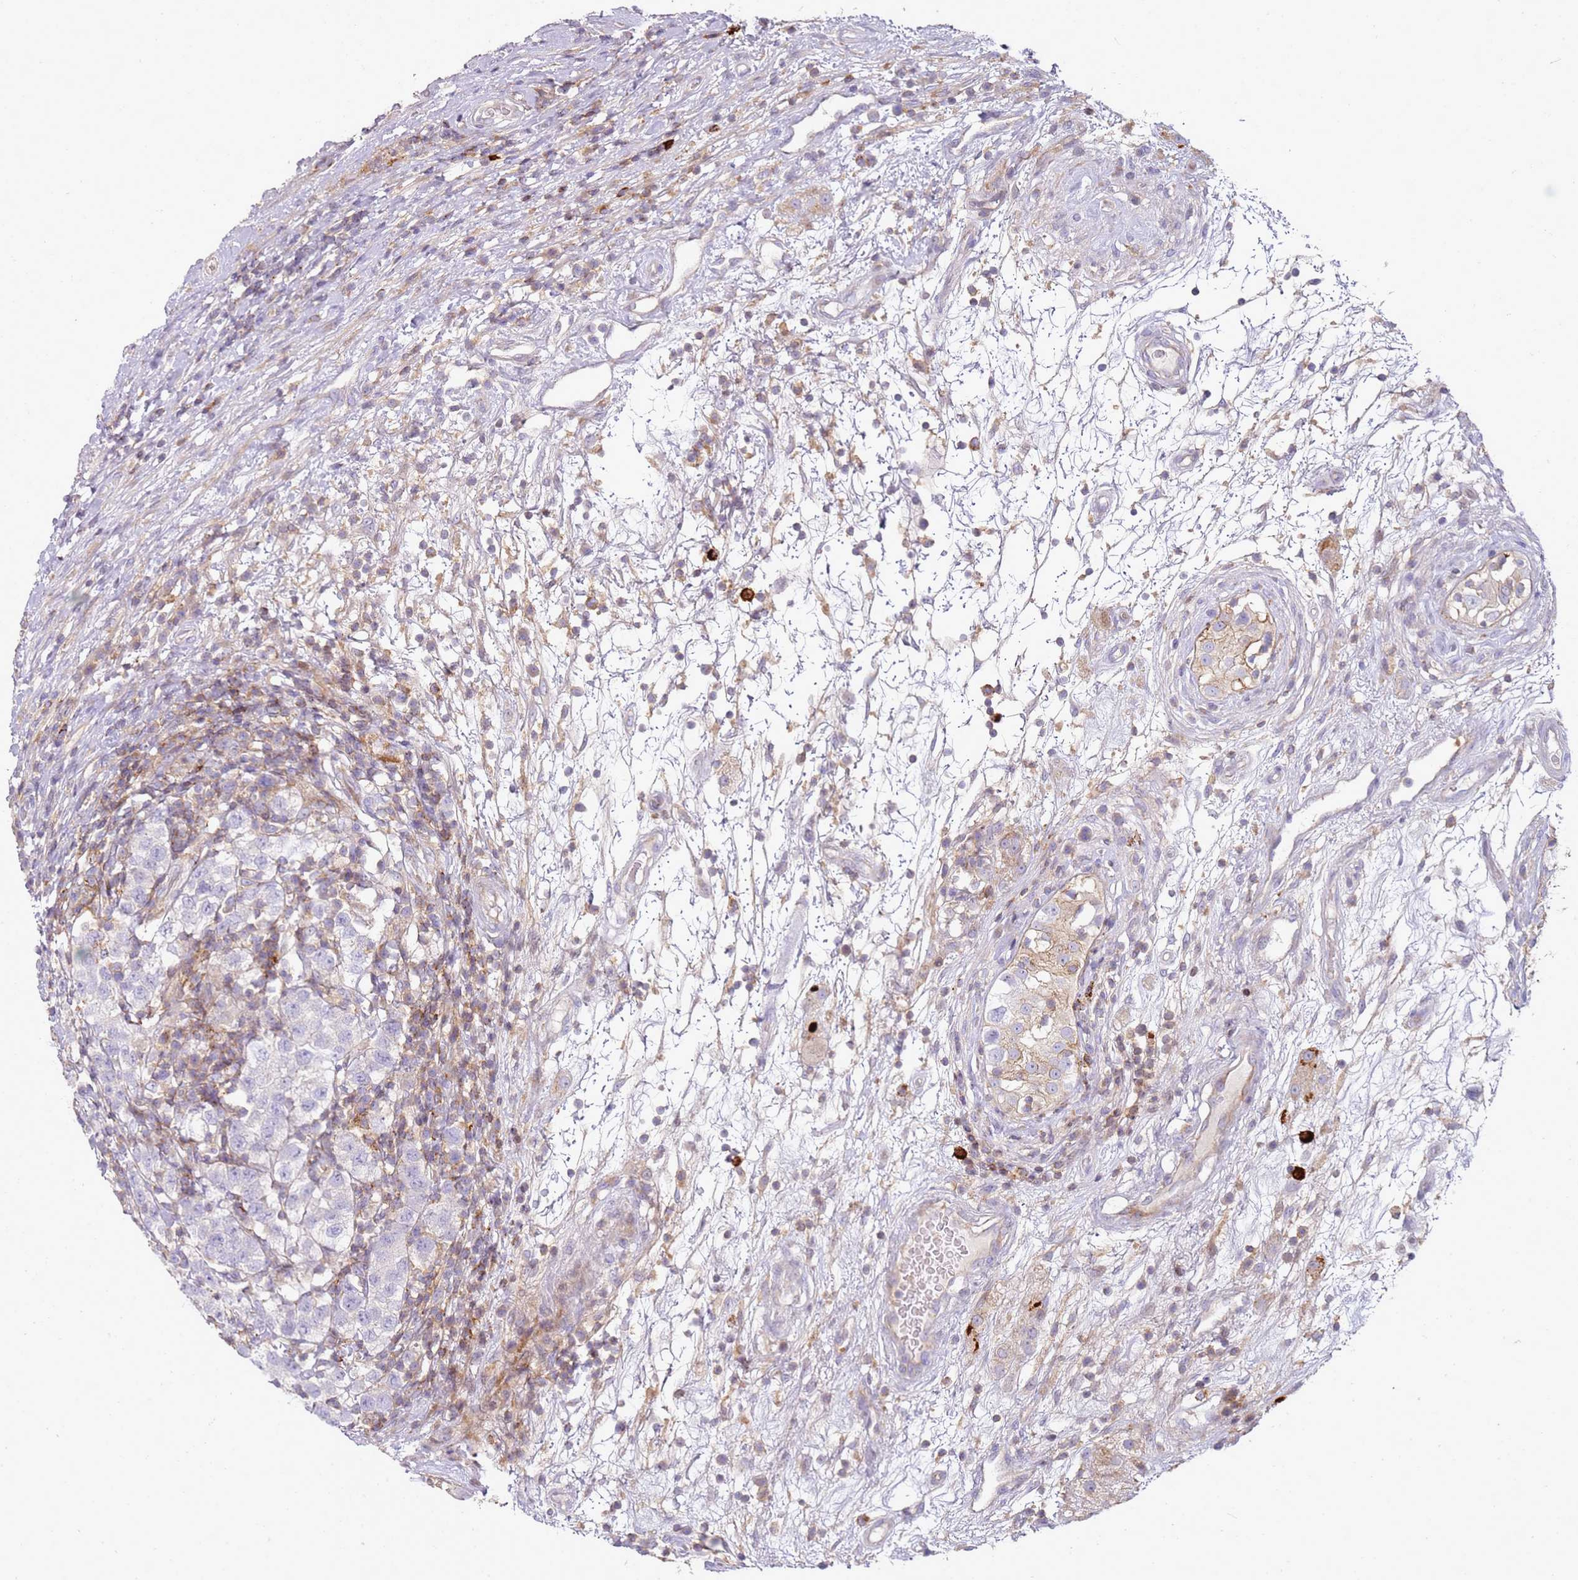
{"staining": {"intensity": "negative", "quantity": "none", "location": "none"}, "tissue": "testis cancer", "cell_type": "Tumor cells", "image_type": "cancer", "snomed": [{"axis": "morphology", "description": "Seminoma, NOS"}, {"axis": "topography", "description": "Testis"}], "caption": "DAB immunohistochemical staining of human testis seminoma displays no significant expression in tumor cells.", "gene": "FPR1", "patient": {"sex": "male", "age": 34}}